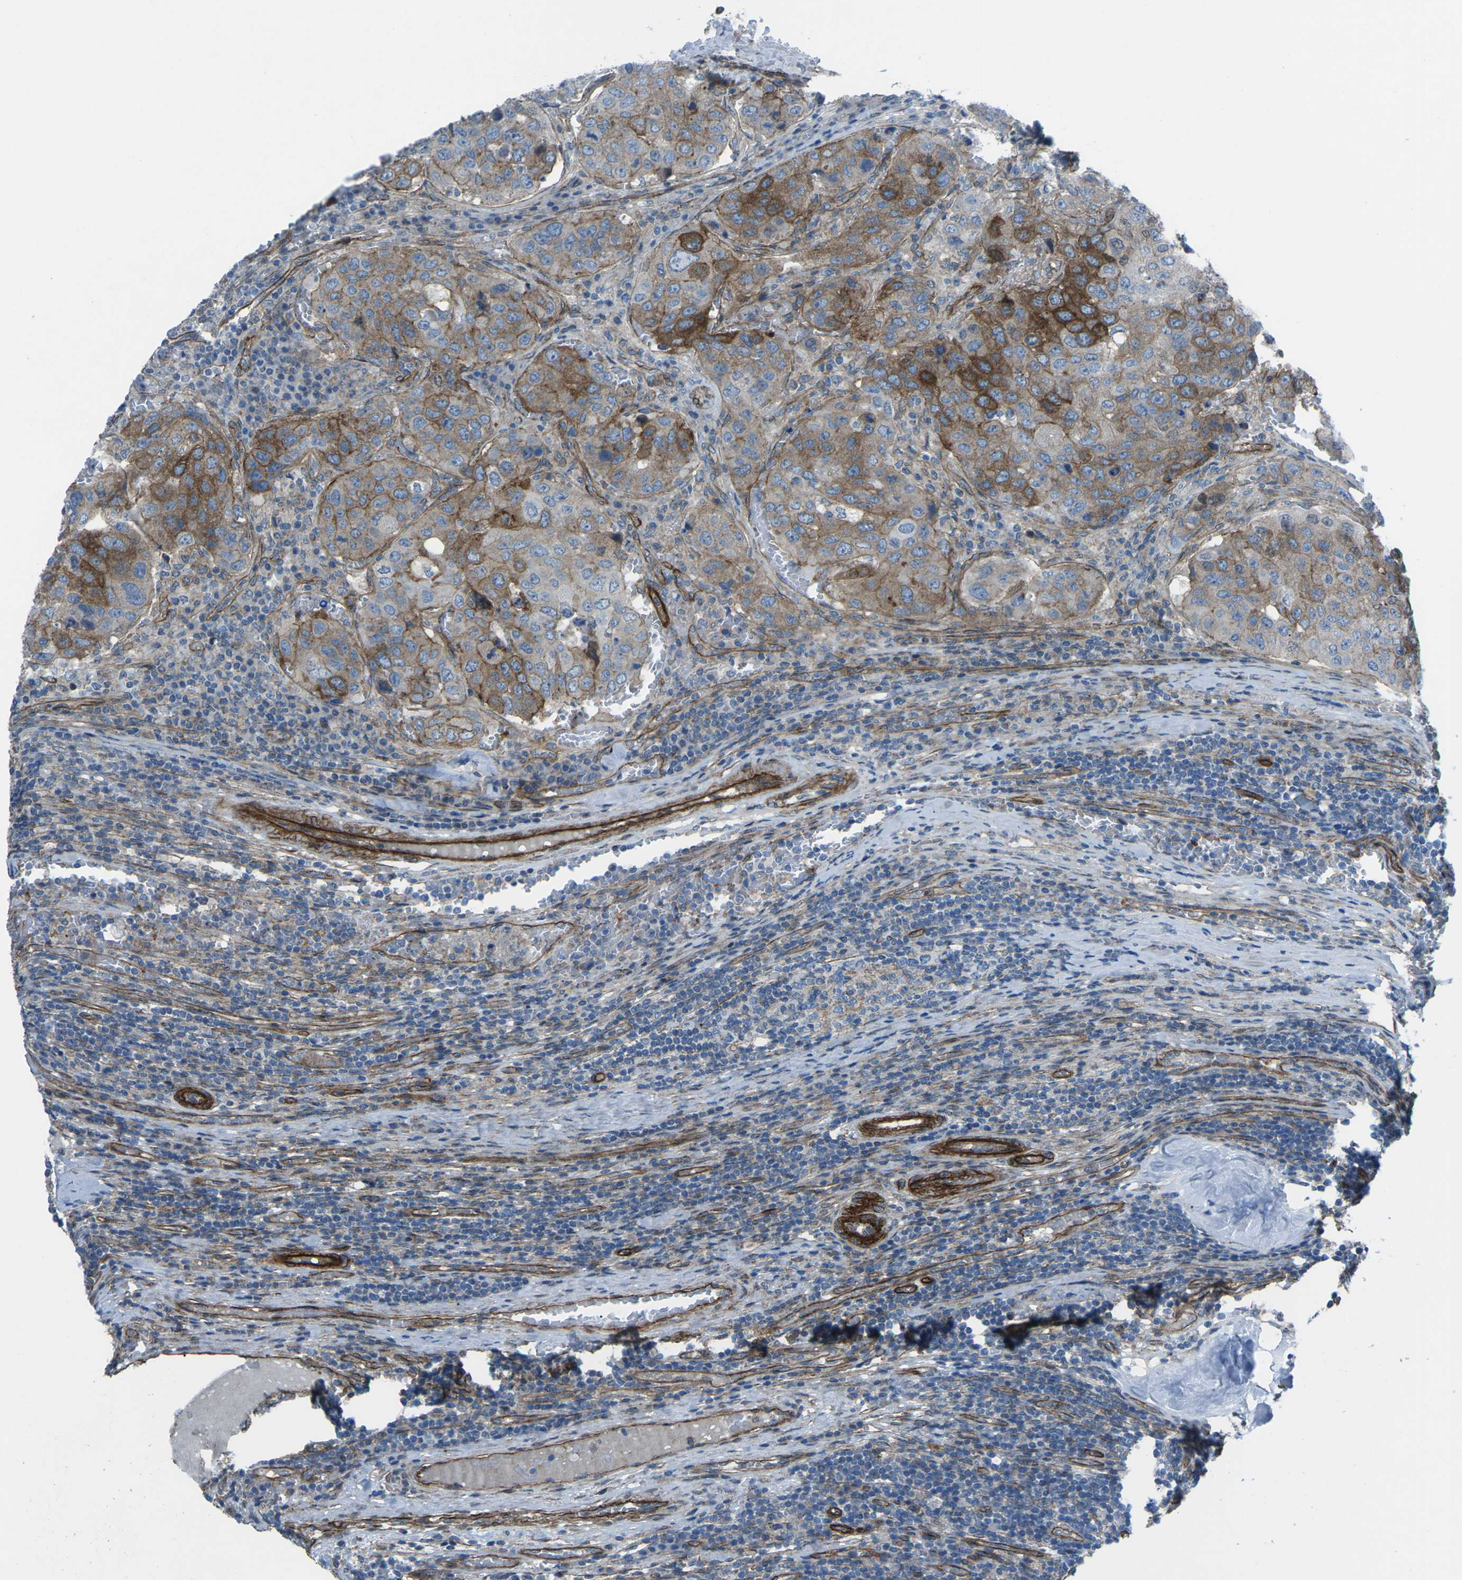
{"staining": {"intensity": "moderate", "quantity": "25%-75%", "location": "cytoplasmic/membranous"}, "tissue": "urothelial cancer", "cell_type": "Tumor cells", "image_type": "cancer", "snomed": [{"axis": "morphology", "description": "Urothelial carcinoma, High grade"}, {"axis": "topography", "description": "Lymph node"}, {"axis": "topography", "description": "Urinary bladder"}], "caption": "Immunohistochemical staining of human urothelial cancer exhibits moderate cytoplasmic/membranous protein expression in about 25%-75% of tumor cells.", "gene": "UTRN", "patient": {"sex": "male", "age": 51}}